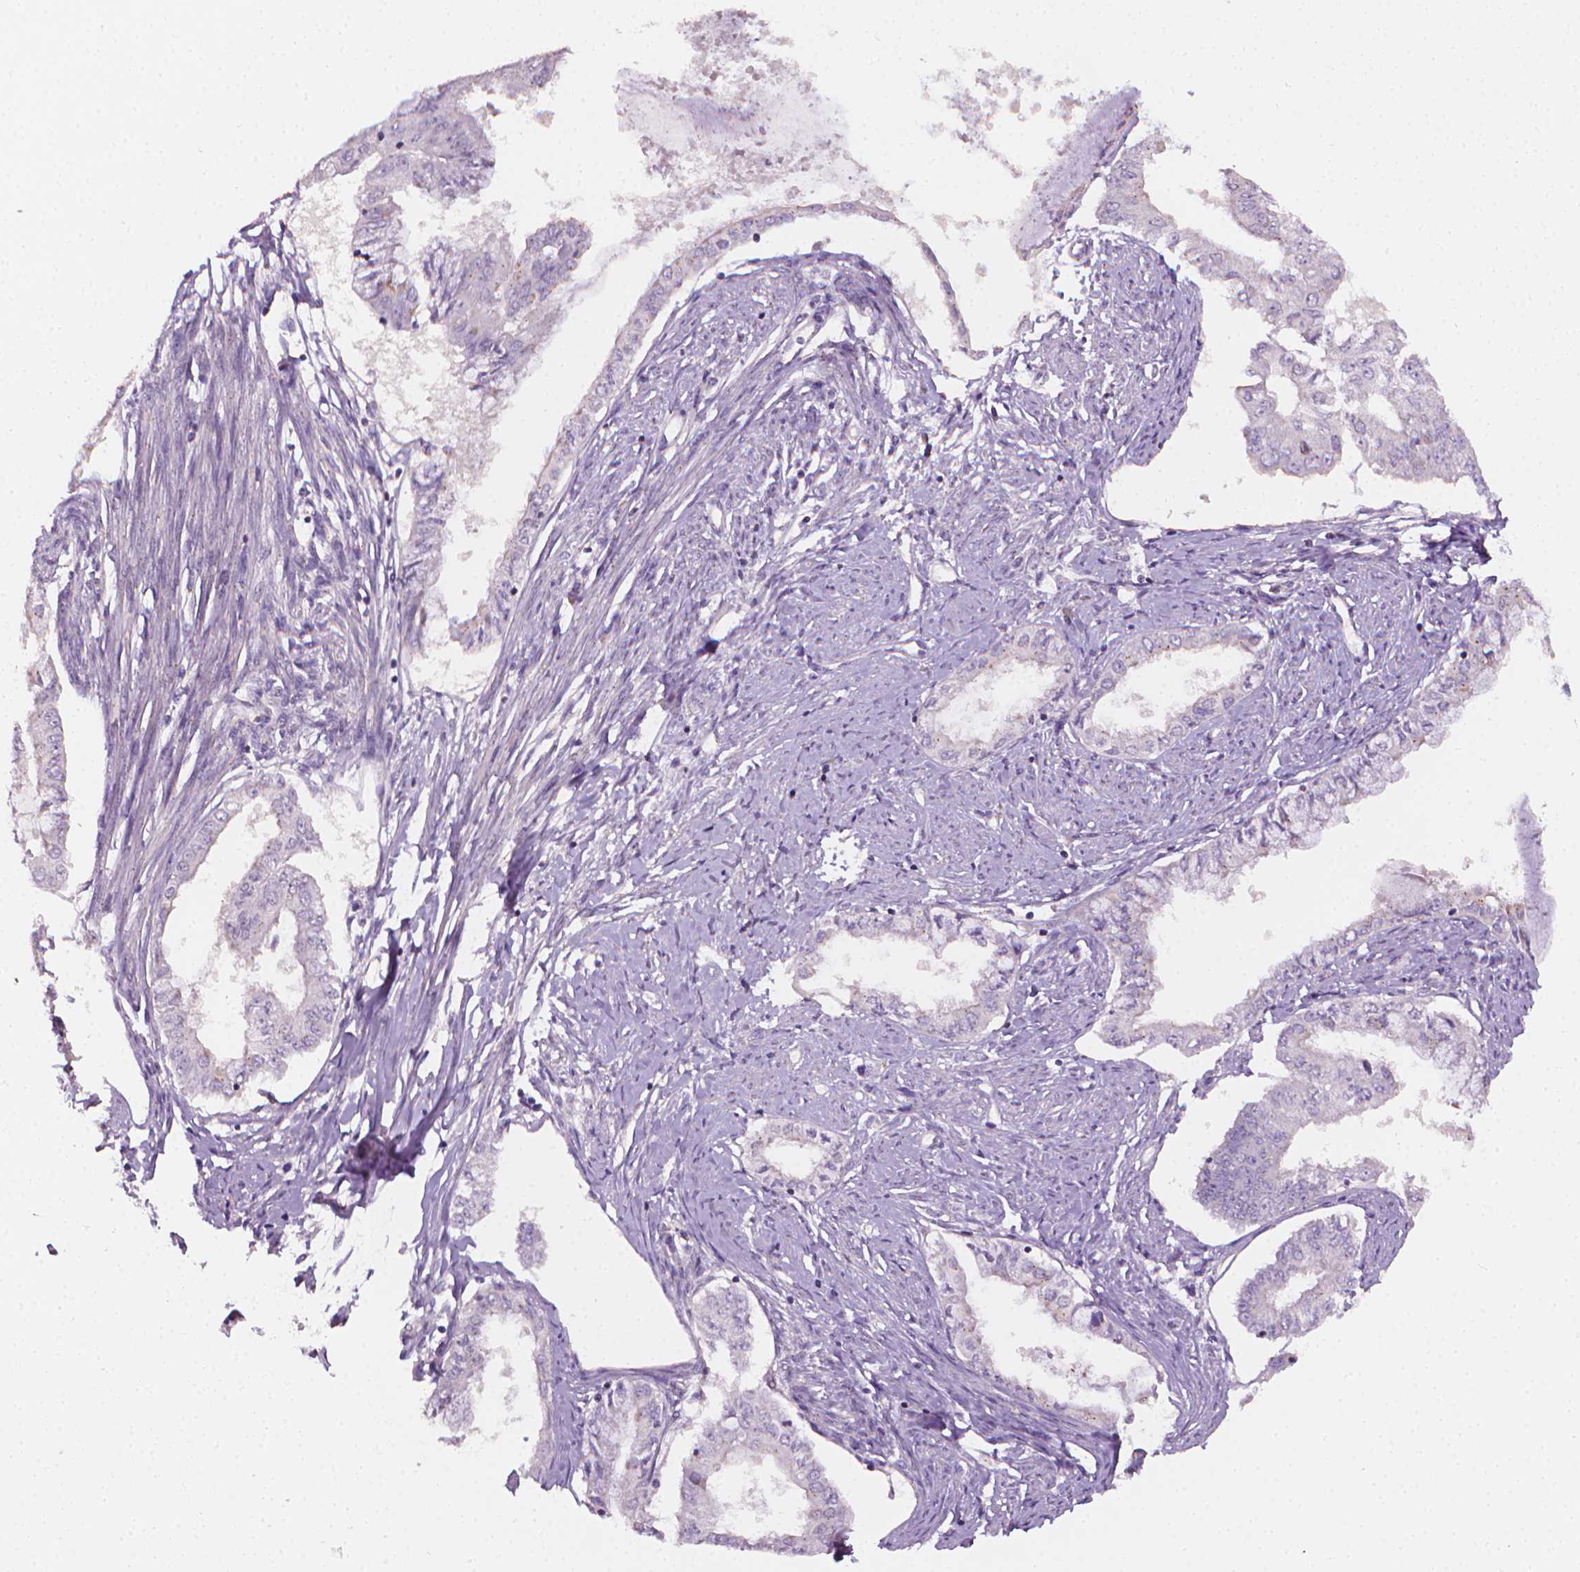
{"staining": {"intensity": "negative", "quantity": "none", "location": "none"}, "tissue": "endometrial cancer", "cell_type": "Tumor cells", "image_type": "cancer", "snomed": [{"axis": "morphology", "description": "Adenocarcinoma, NOS"}, {"axis": "topography", "description": "Endometrium"}], "caption": "Immunohistochemistry (IHC) of human endometrial adenocarcinoma reveals no staining in tumor cells. The staining is performed using DAB brown chromogen with nuclei counter-stained in using hematoxylin.", "gene": "NCAN", "patient": {"sex": "female", "age": 76}}